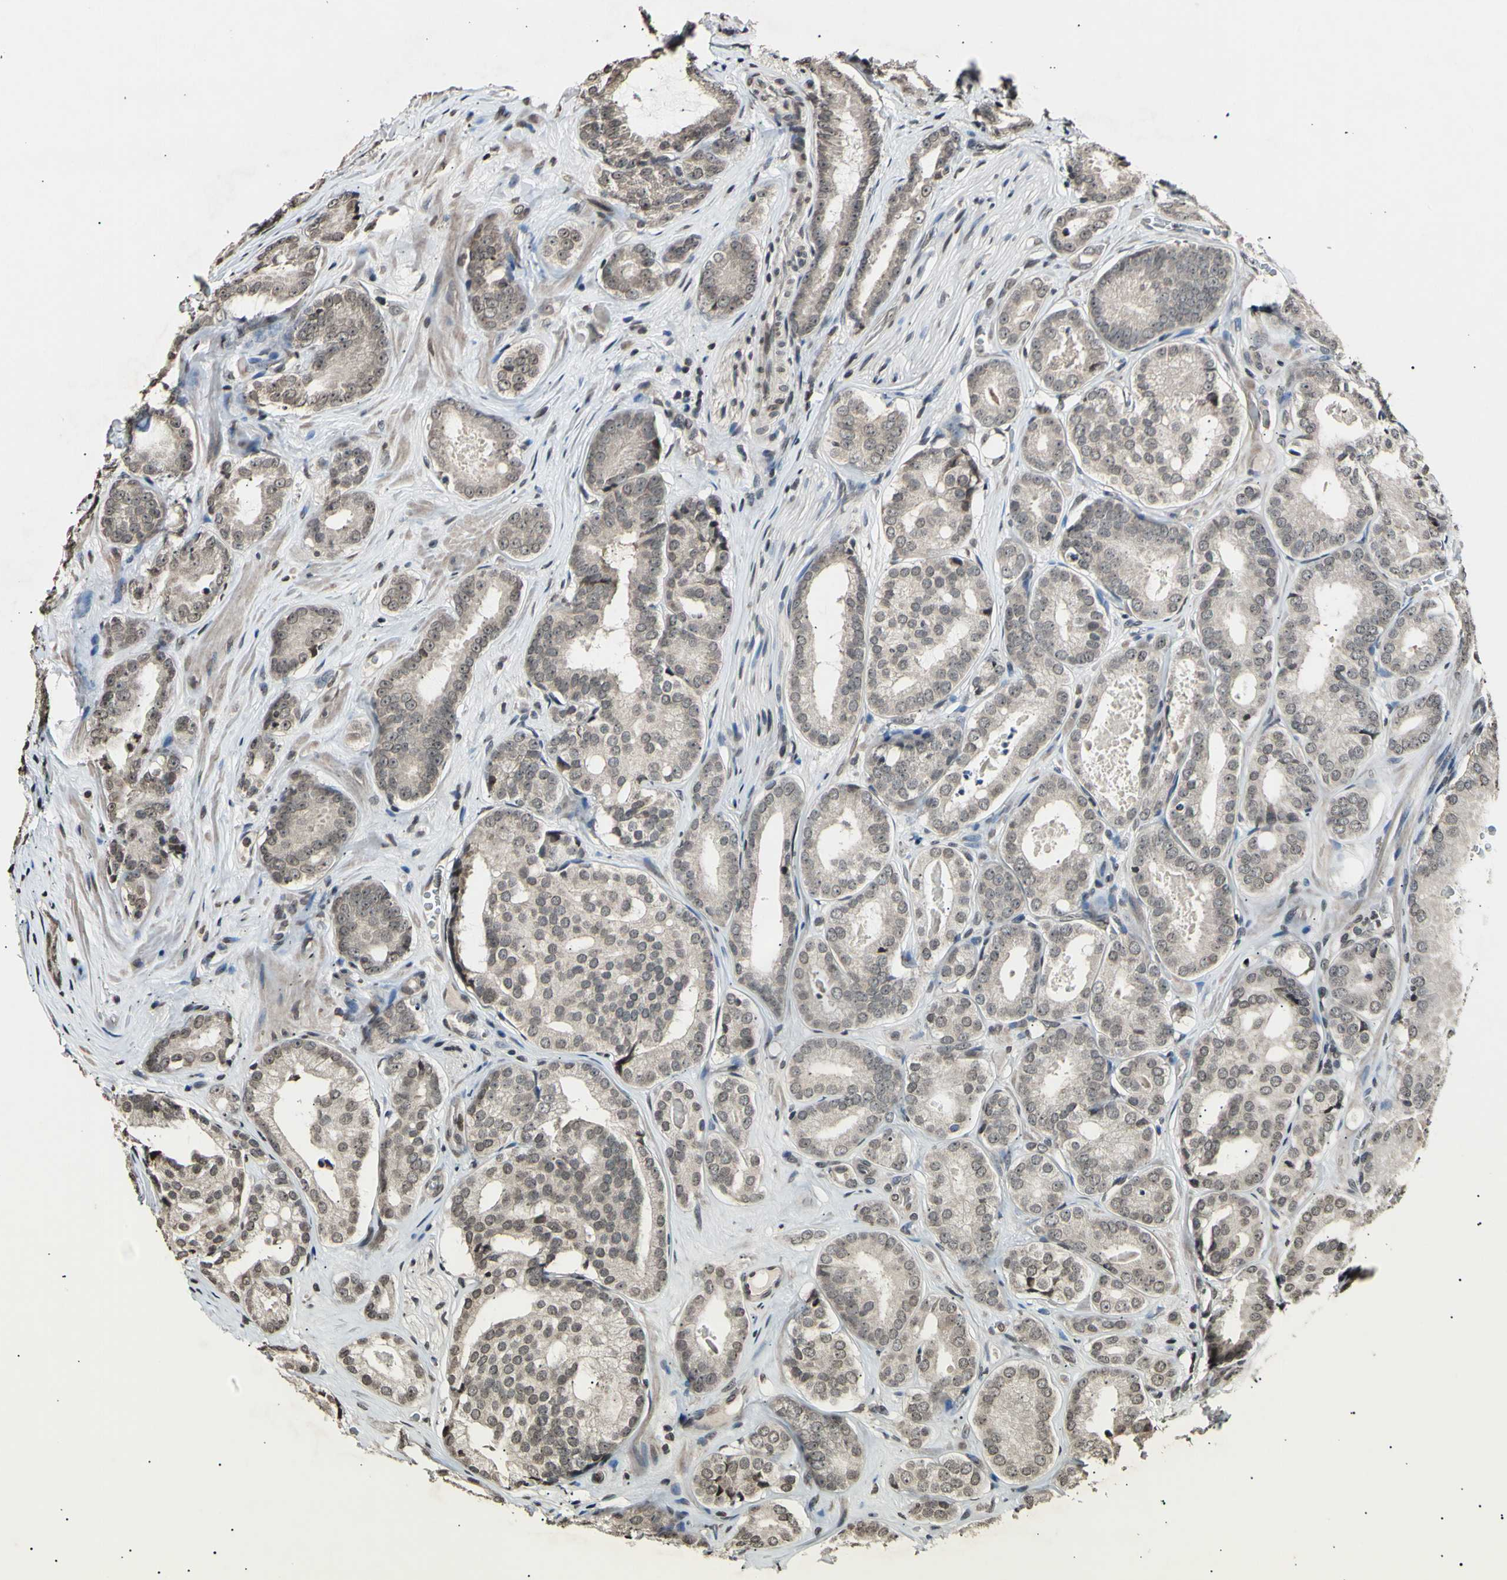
{"staining": {"intensity": "weak", "quantity": ">75%", "location": "cytoplasmic/membranous,nuclear"}, "tissue": "prostate cancer", "cell_type": "Tumor cells", "image_type": "cancer", "snomed": [{"axis": "morphology", "description": "Adenocarcinoma, High grade"}, {"axis": "topography", "description": "Prostate"}], "caption": "High-magnification brightfield microscopy of prostate high-grade adenocarcinoma stained with DAB (brown) and counterstained with hematoxylin (blue). tumor cells exhibit weak cytoplasmic/membranous and nuclear staining is appreciated in approximately>75% of cells.", "gene": "ANAPC7", "patient": {"sex": "male", "age": 64}}